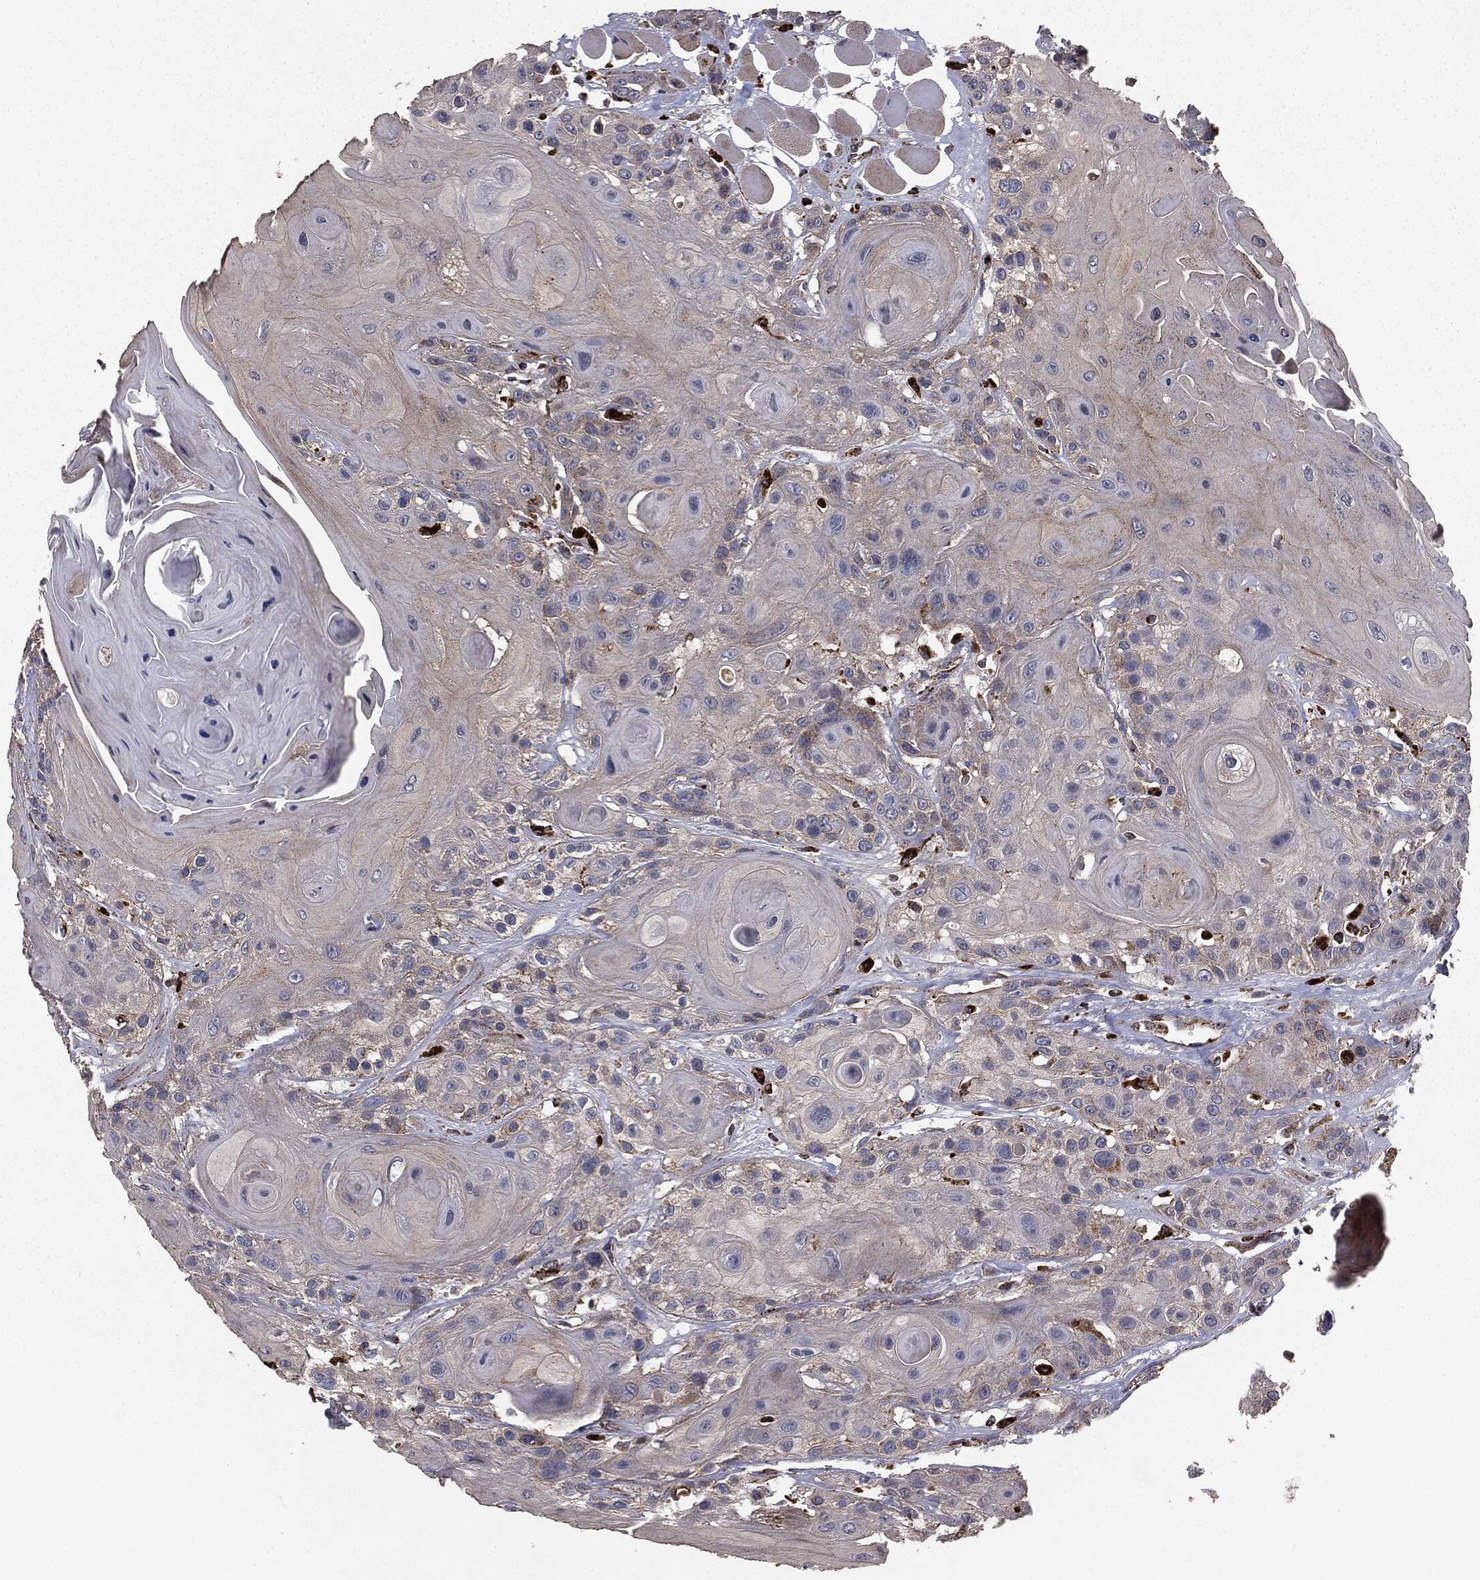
{"staining": {"intensity": "negative", "quantity": "none", "location": "none"}, "tissue": "head and neck cancer", "cell_type": "Tumor cells", "image_type": "cancer", "snomed": [{"axis": "morphology", "description": "Squamous cell carcinoma, NOS"}, {"axis": "topography", "description": "Head-Neck"}], "caption": "Human head and neck cancer (squamous cell carcinoma) stained for a protein using immunohistochemistry demonstrates no expression in tumor cells.", "gene": "CTSA", "patient": {"sex": "female", "age": 59}}